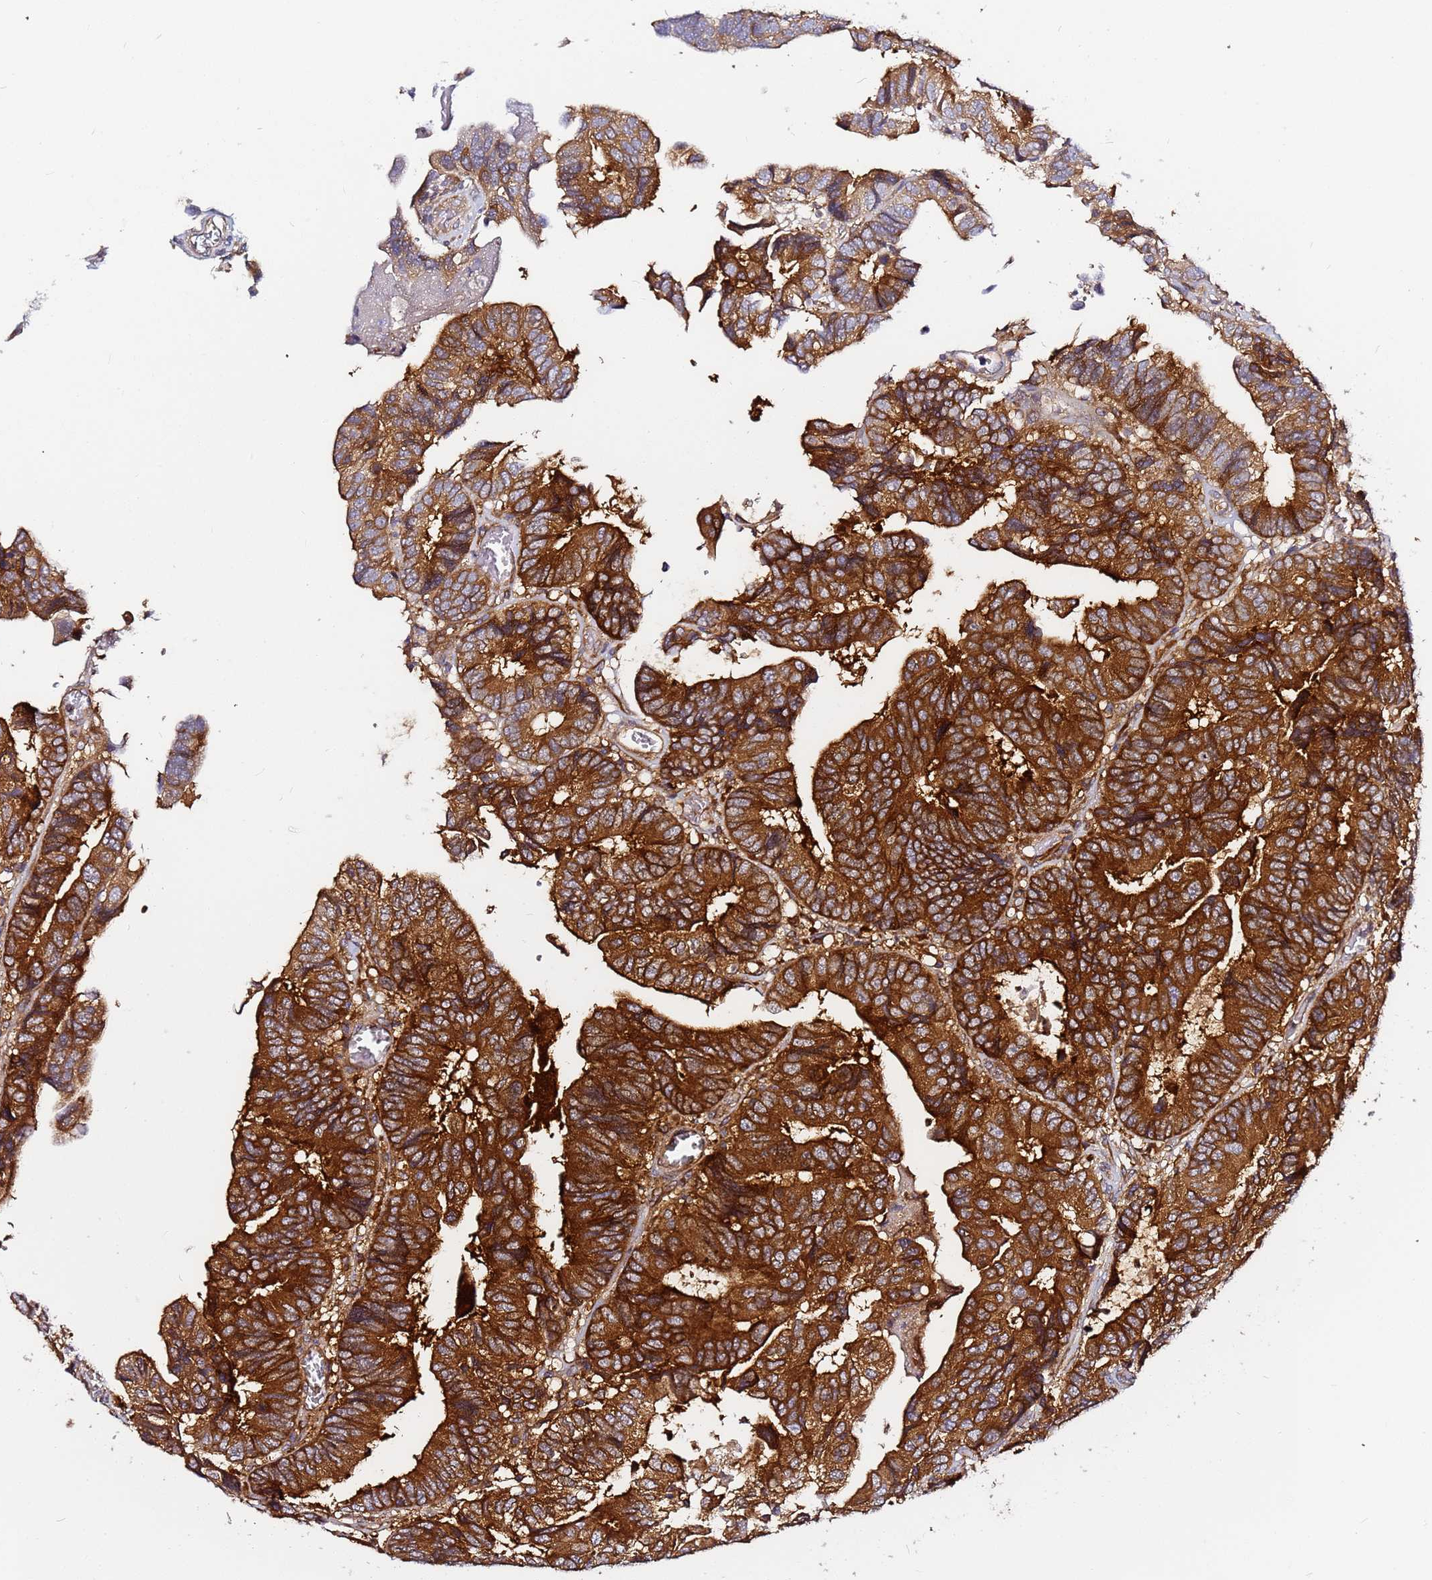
{"staining": {"intensity": "strong", "quantity": ">75%", "location": "cytoplasmic/membranous"}, "tissue": "colorectal cancer", "cell_type": "Tumor cells", "image_type": "cancer", "snomed": [{"axis": "morphology", "description": "Adenocarcinoma, NOS"}, {"axis": "topography", "description": "Colon"}], "caption": "Colorectal cancer stained with DAB immunohistochemistry displays high levels of strong cytoplasmic/membranous expression in about >75% of tumor cells.", "gene": "CHM", "patient": {"sex": "male", "age": 85}}